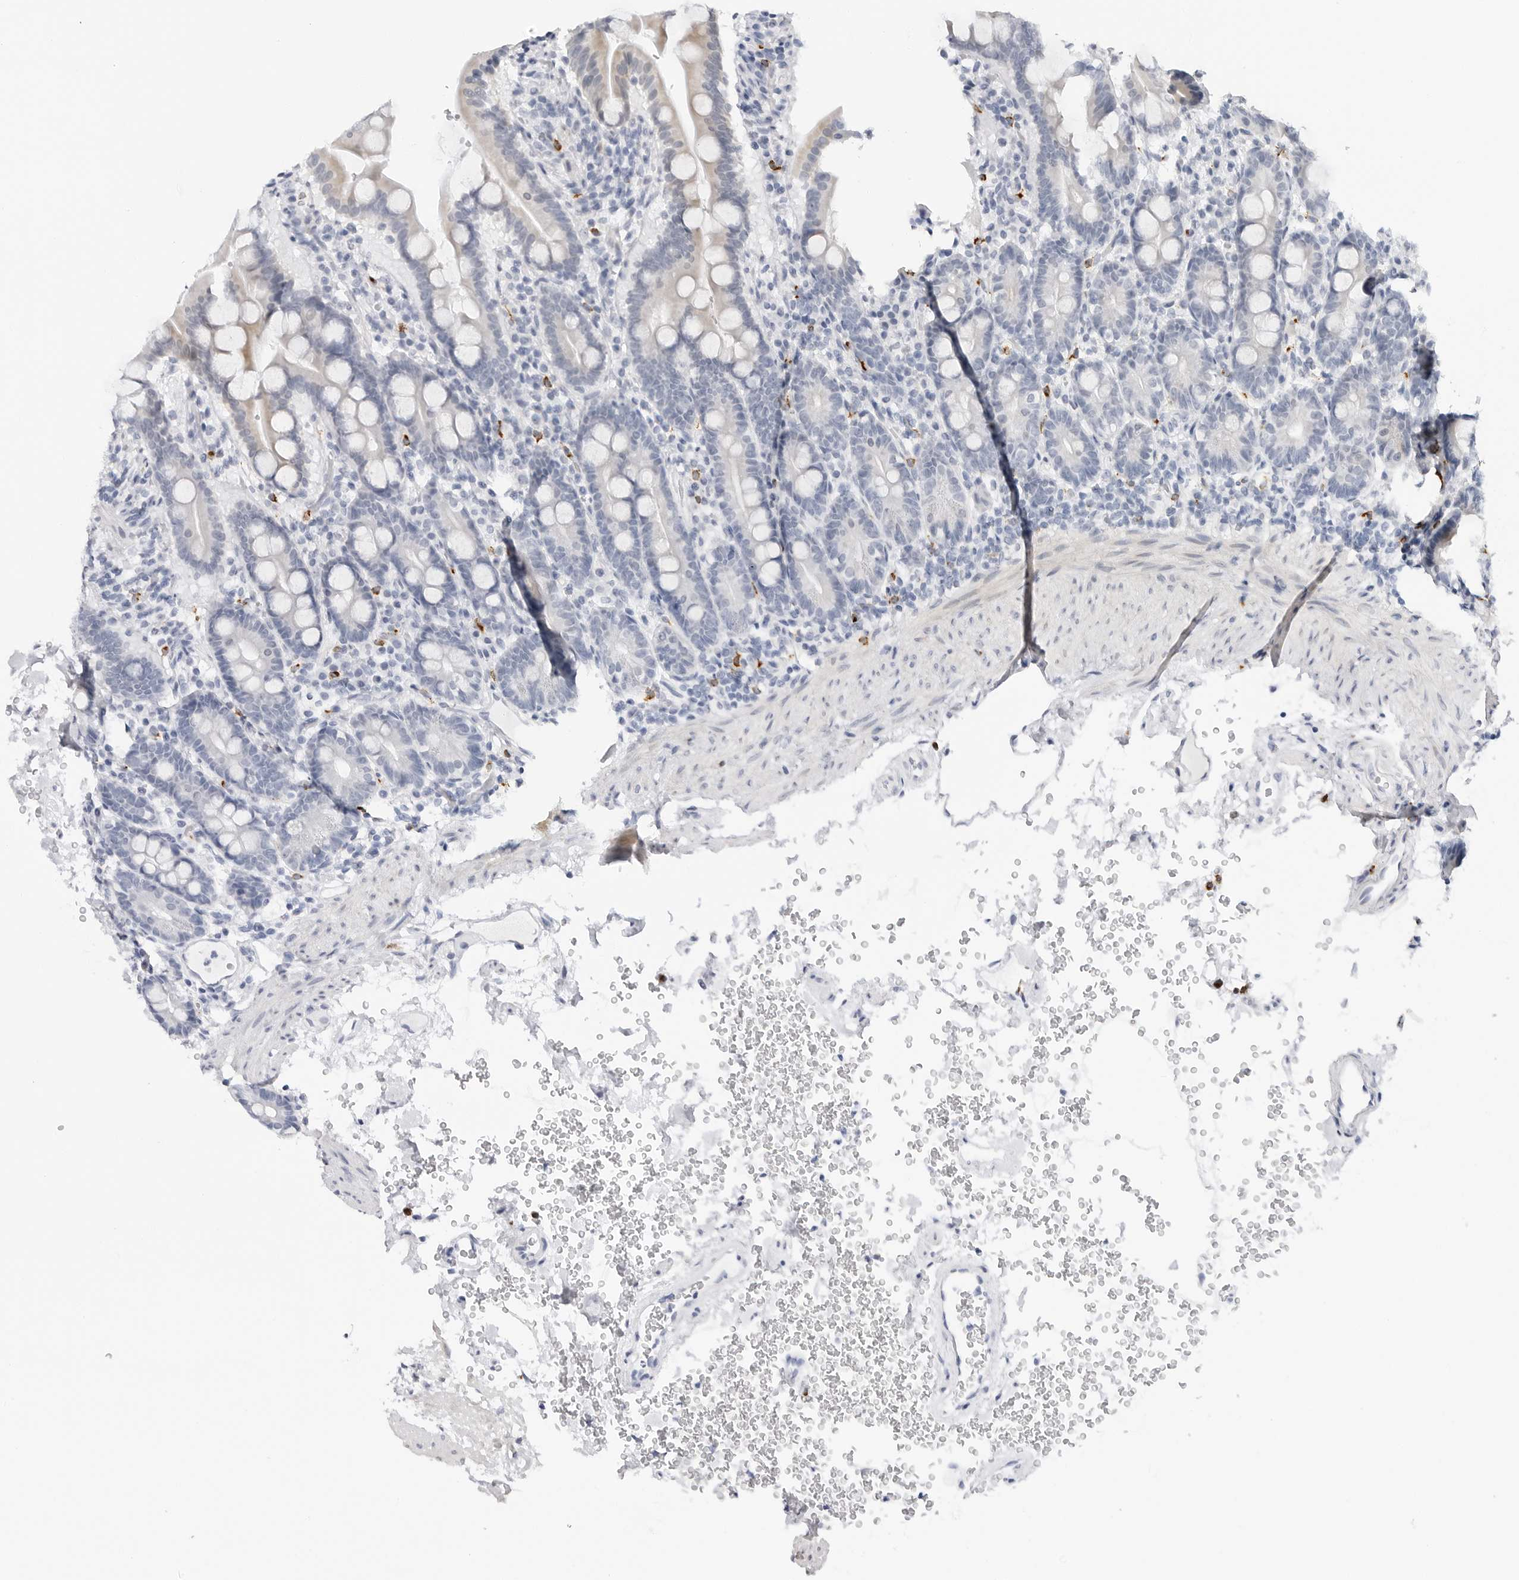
{"staining": {"intensity": "negative", "quantity": "none", "location": "none"}, "tissue": "duodenum", "cell_type": "Glandular cells", "image_type": "normal", "snomed": [{"axis": "morphology", "description": "Normal tissue, NOS"}, {"axis": "topography", "description": "Duodenum"}], "caption": "Immunohistochemical staining of normal duodenum displays no significant staining in glandular cells.", "gene": "HSPB7", "patient": {"sex": "male", "age": 54}}